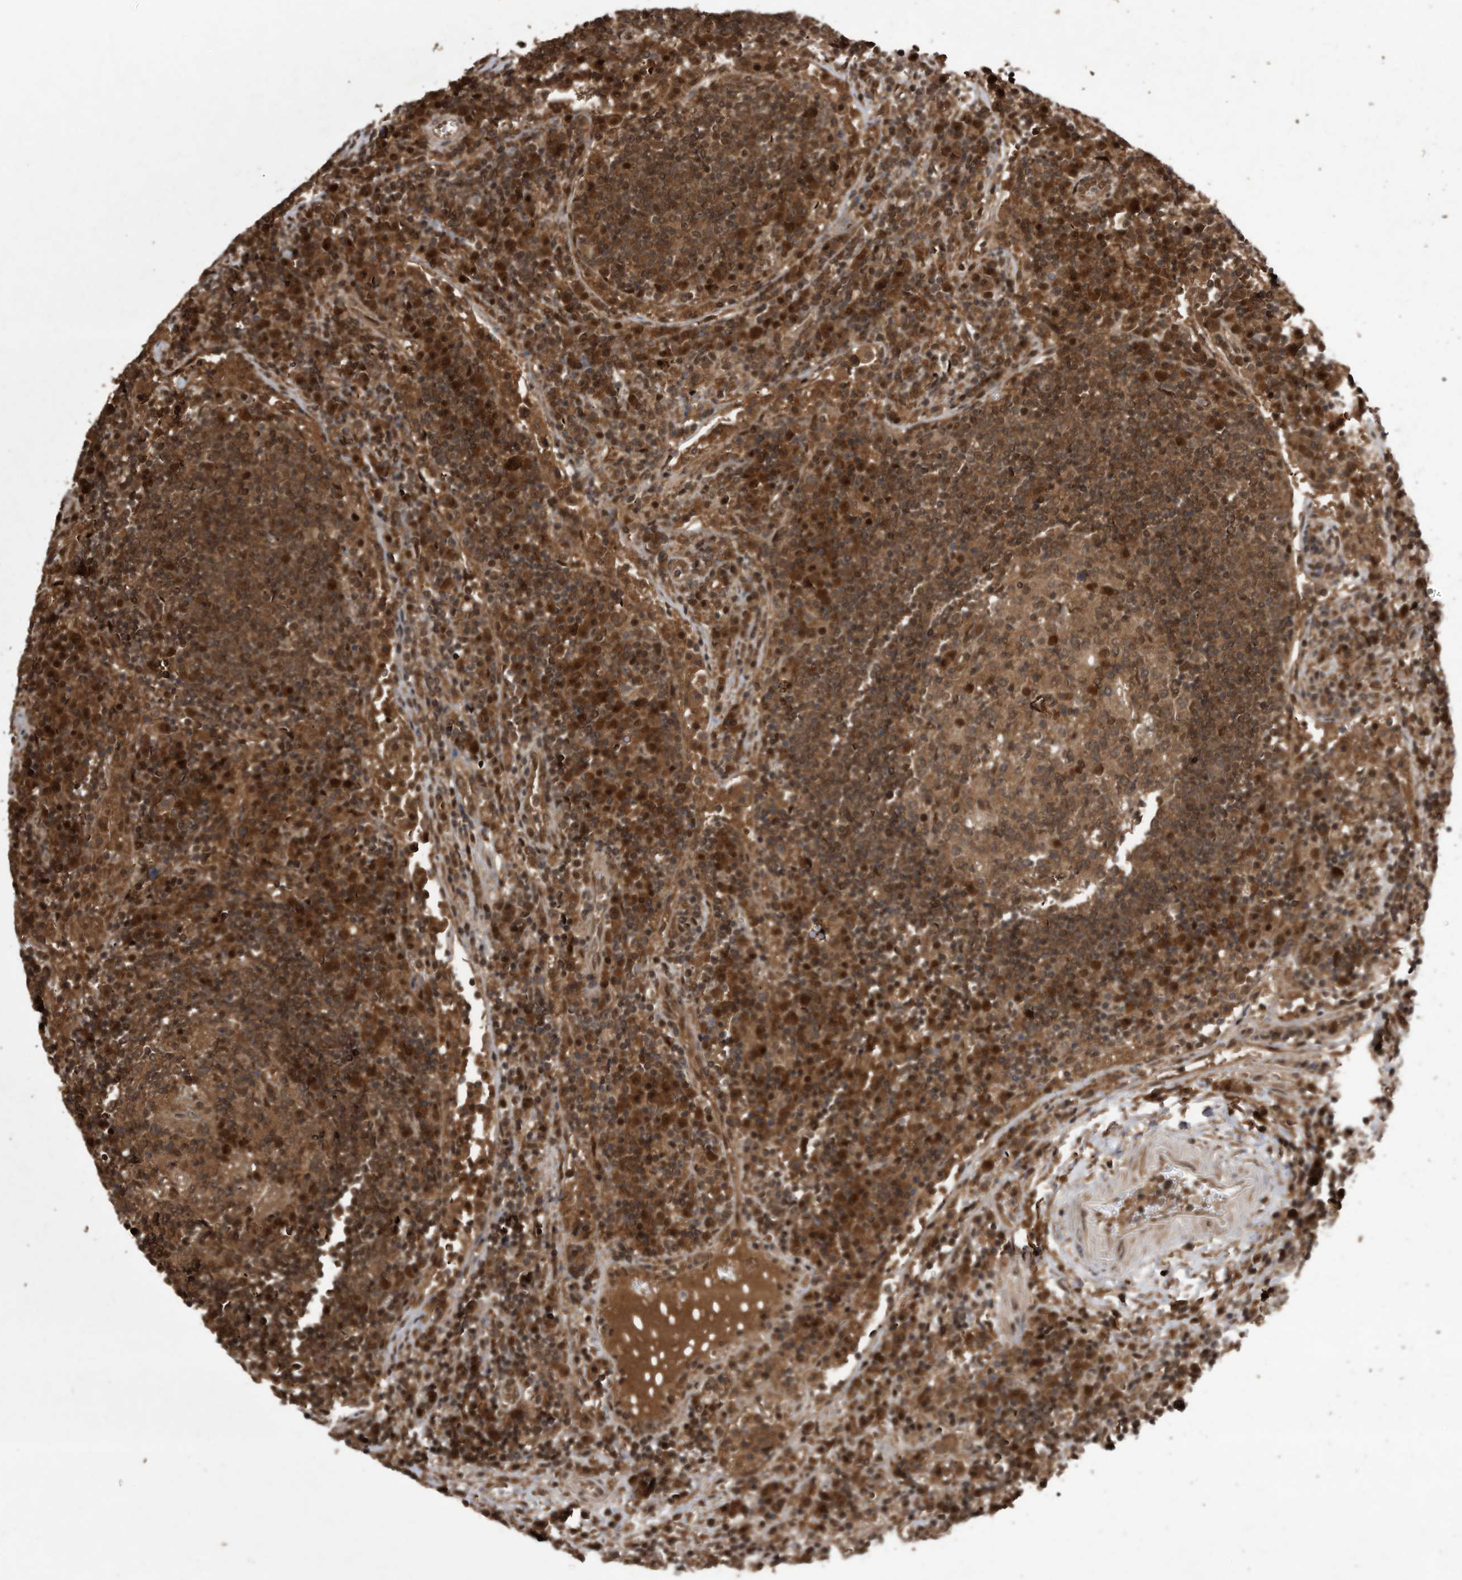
{"staining": {"intensity": "moderate", "quantity": ">75%", "location": "cytoplasmic/membranous,nuclear"}, "tissue": "lymph node", "cell_type": "Germinal center cells", "image_type": "normal", "snomed": [{"axis": "morphology", "description": "Normal tissue, NOS"}, {"axis": "topography", "description": "Lymph node"}], "caption": "Lymph node stained with DAB (3,3'-diaminobenzidine) immunohistochemistry (IHC) demonstrates medium levels of moderate cytoplasmic/membranous,nuclear staining in about >75% of germinal center cells.", "gene": "RAD23B", "patient": {"sex": "female", "age": 53}}